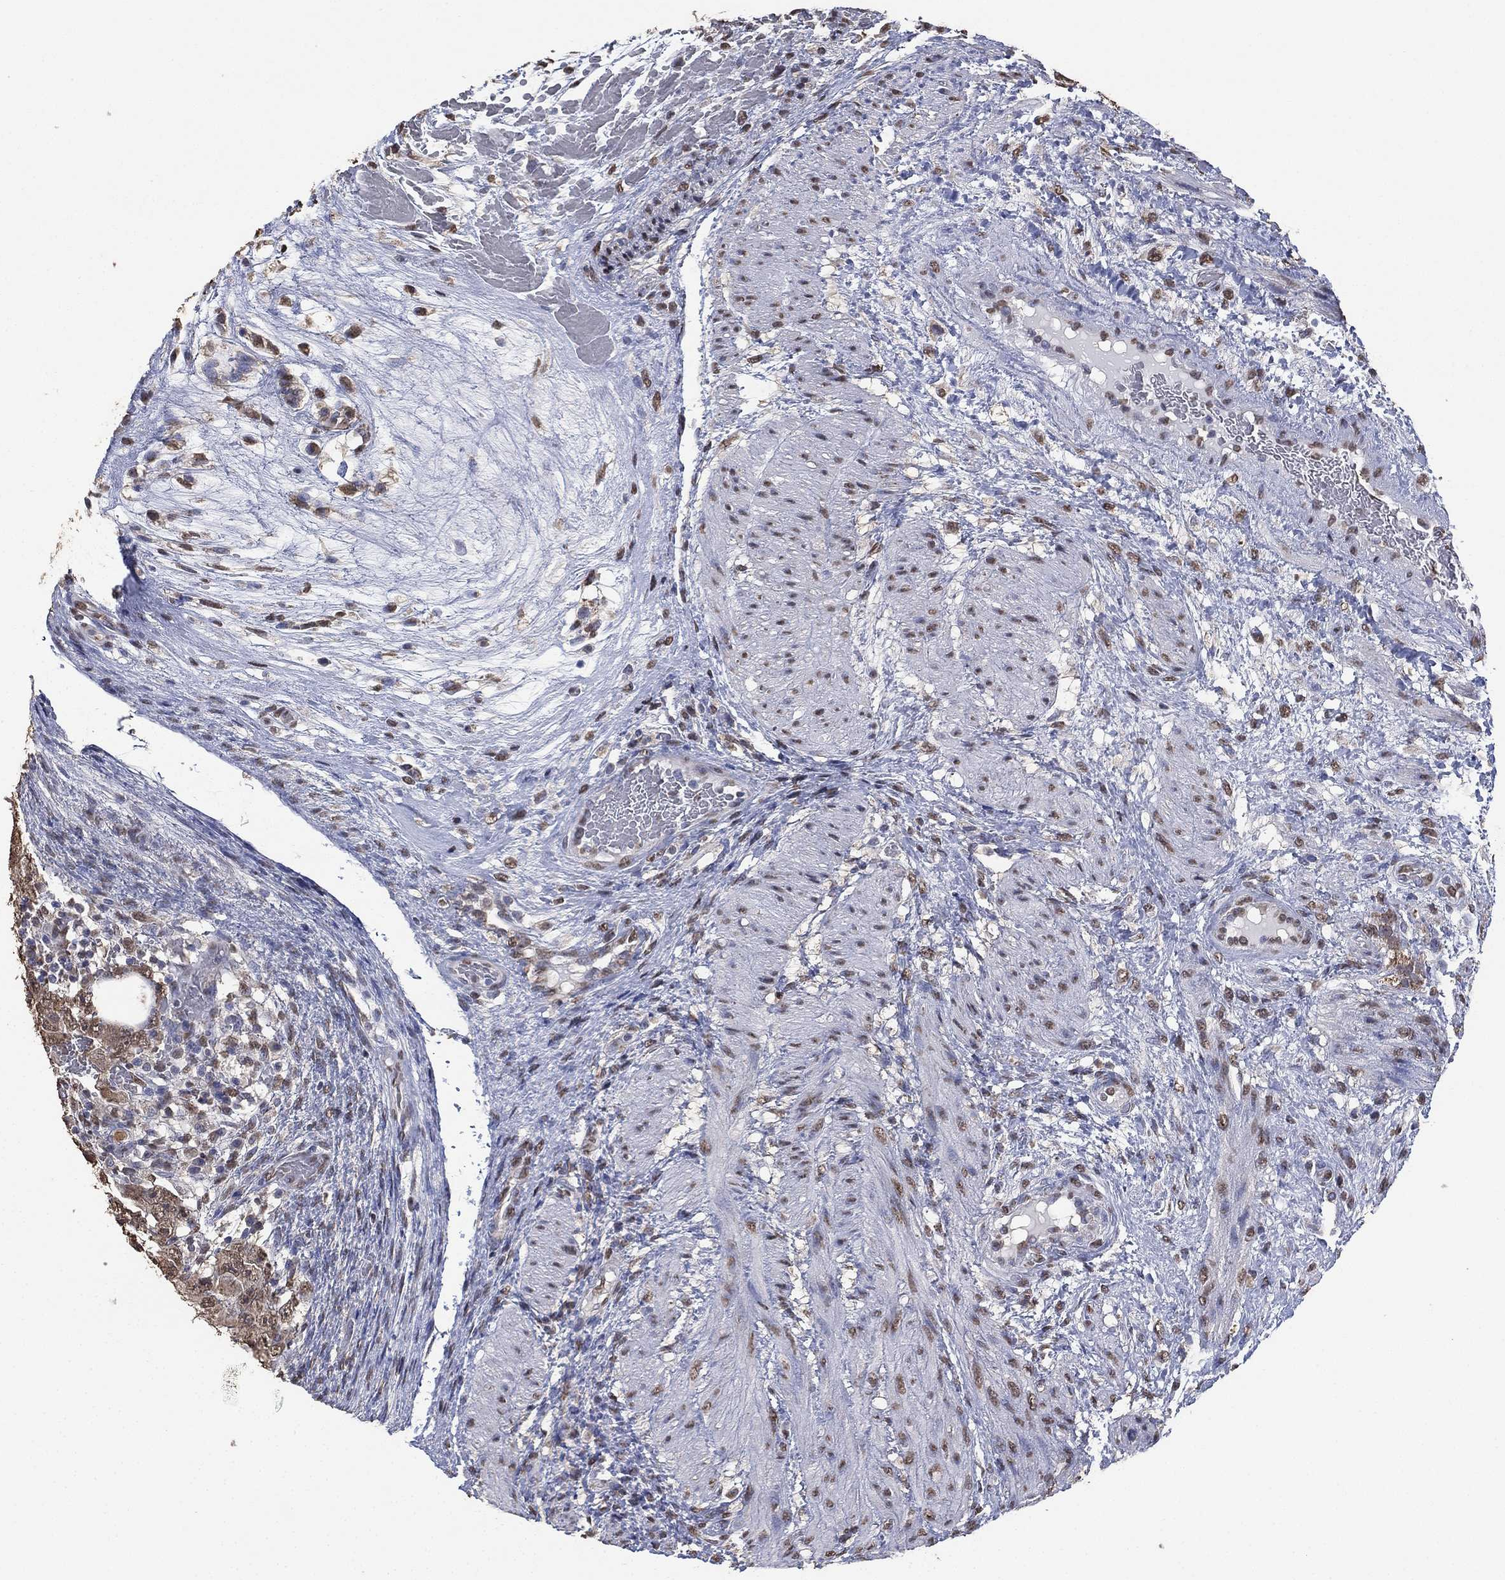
{"staining": {"intensity": "weak", "quantity": "<25%", "location": "cytoplasmic/membranous"}, "tissue": "testis cancer", "cell_type": "Tumor cells", "image_type": "cancer", "snomed": [{"axis": "morphology", "description": "Normal tissue, NOS"}, {"axis": "morphology", "description": "Carcinoma, Embryonal, NOS"}, {"axis": "topography", "description": "Testis"}, {"axis": "topography", "description": "Epididymis"}], "caption": "Tumor cells show no significant protein positivity in testis cancer. Brightfield microscopy of immunohistochemistry stained with DAB (brown) and hematoxylin (blue), captured at high magnification.", "gene": "ALDH7A1", "patient": {"sex": "male", "age": 24}}